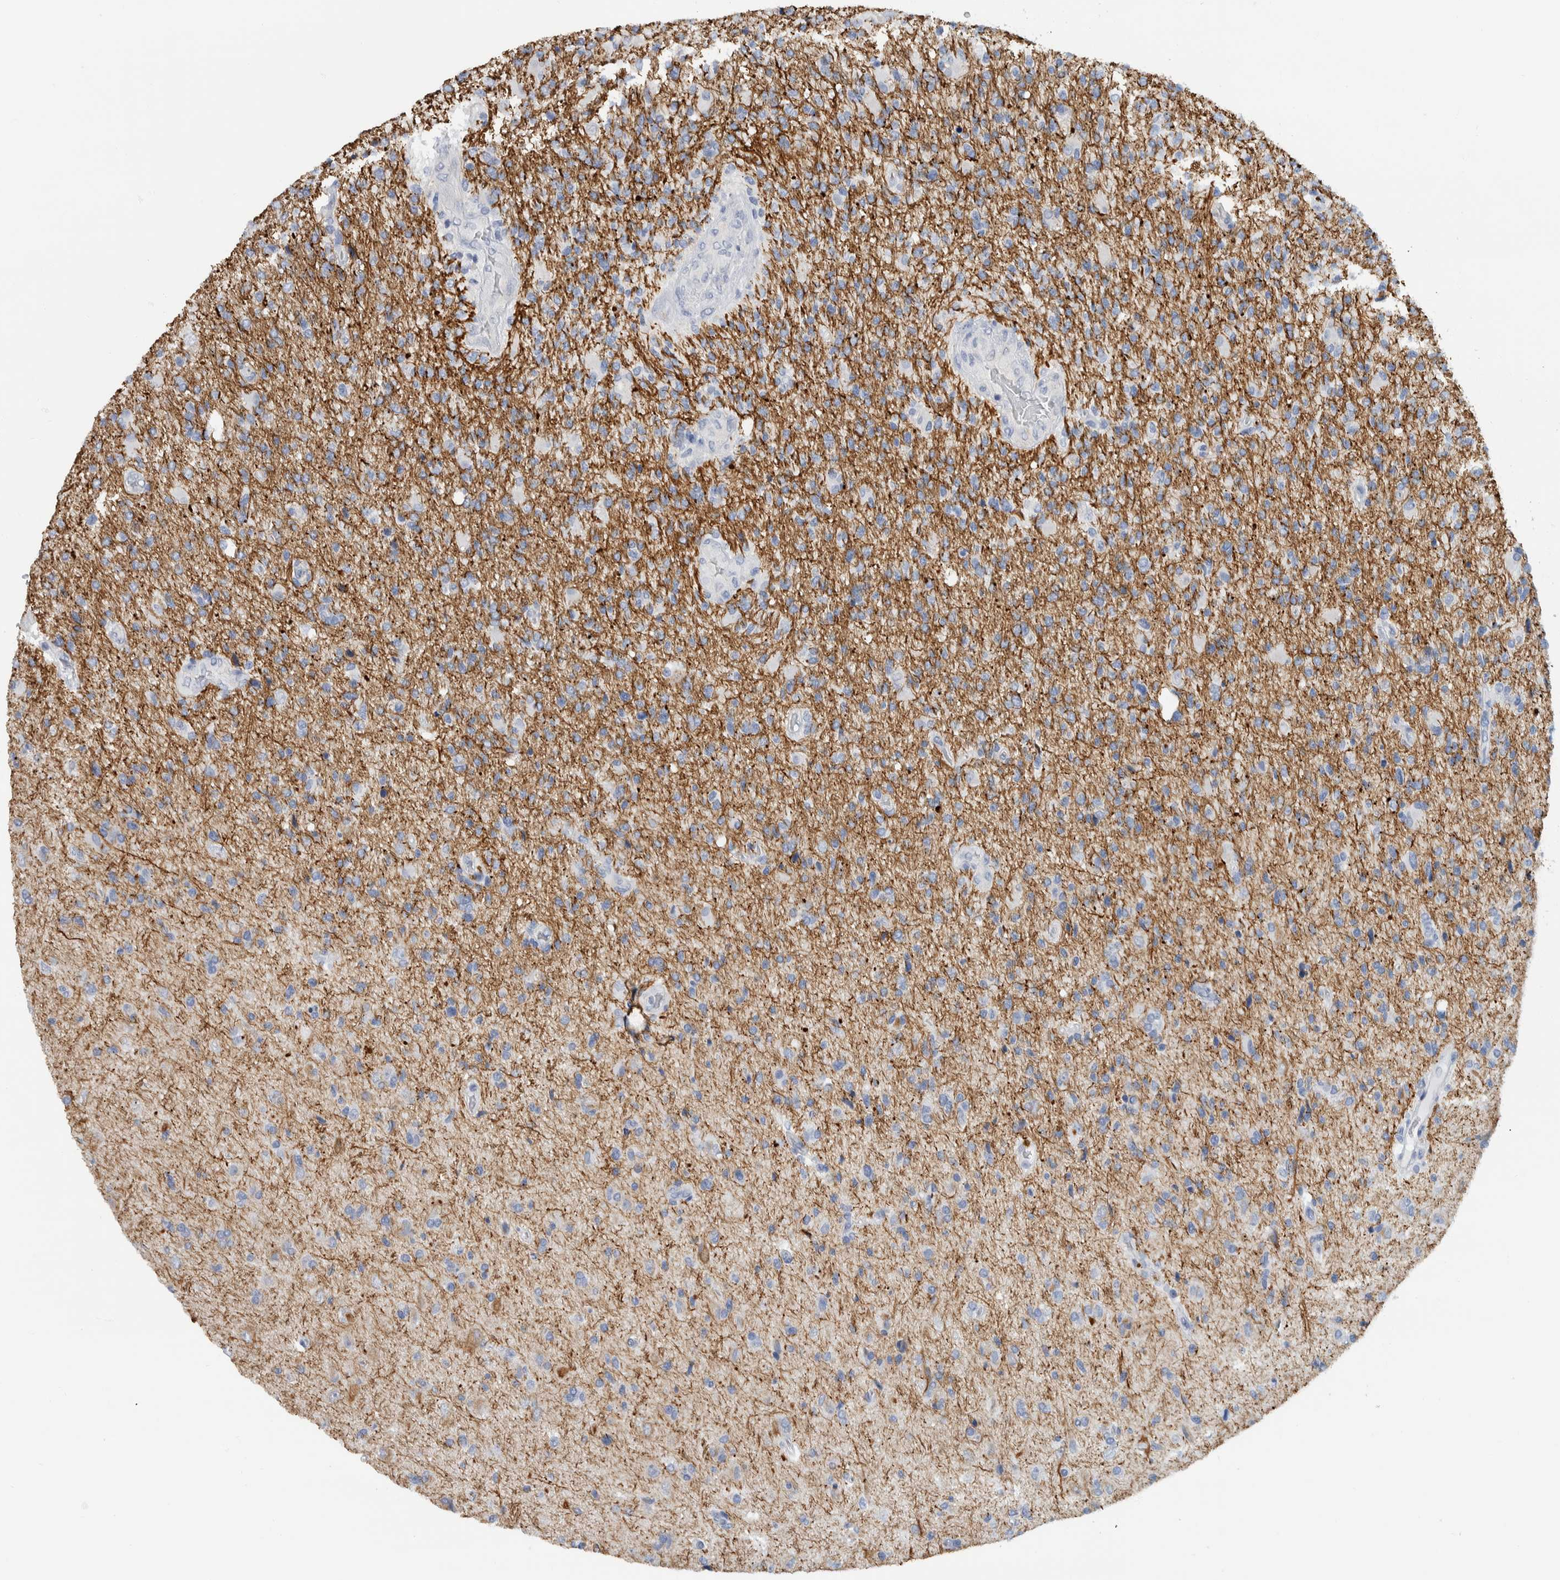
{"staining": {"intensity": "negative", "quantity": "none", "location": "none"}, "tissue": "glioma", "cell_type": "Tumor cells", "image_type": "cancer", "snomed": [{"axis": "morphology", "description": "Glioma, malignant, High grade"}, {"axis": "topography", "description": "Brain"}], "caption": "The image reveals no staining of tumor cells in malignant glioma (high-grade). Brightfield microscopy of immunohistochemistry (IHC) stained with DAB (brown) and hematoxylin (blue), captured at high magnification.", "gene": "NEFM", "patient": {"sex": "male", "age": 72}}